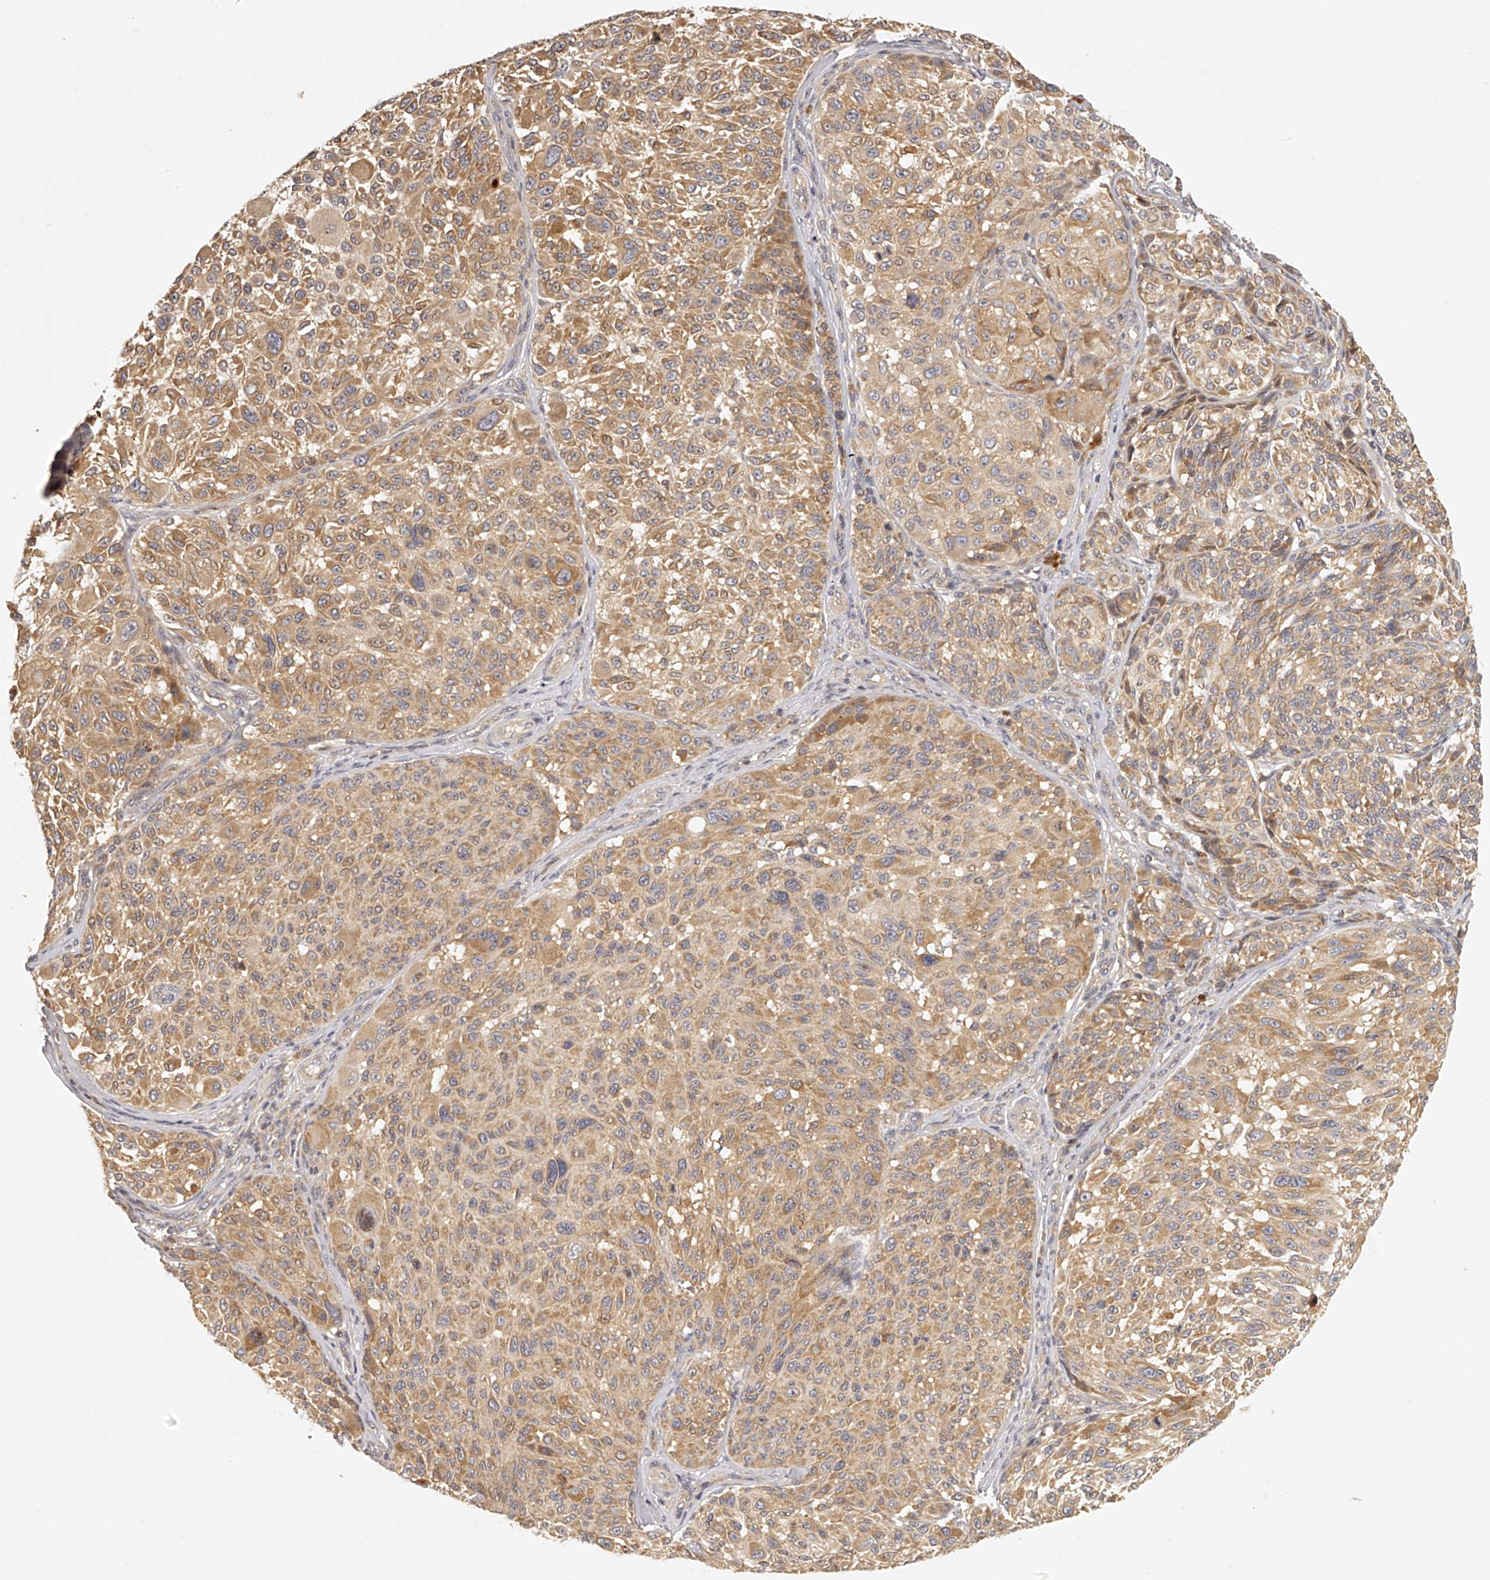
{"staining": {"intensity": "moderate", "quantity": ">75%", "location": "cytoplasmic/membranous"}, "tissue": "melanoma", "cell_type": "Tumor cells", "image_type": "cancer", "snomed": [{"axis": "morphology", "description": "Malignant melanoma, NOS"}, {"axis": "topography", "description": "Skin"}], "caption": "DAB (3,3'-diaminobenzidine) immunohistochemical staining of human malignant melanoma exhibits moderate cytoplasmic/membranous protein expression in approximately >75% of tumor cells.", "gene": "EIF3I", "patient": {"sex": "male", "age": 83}}